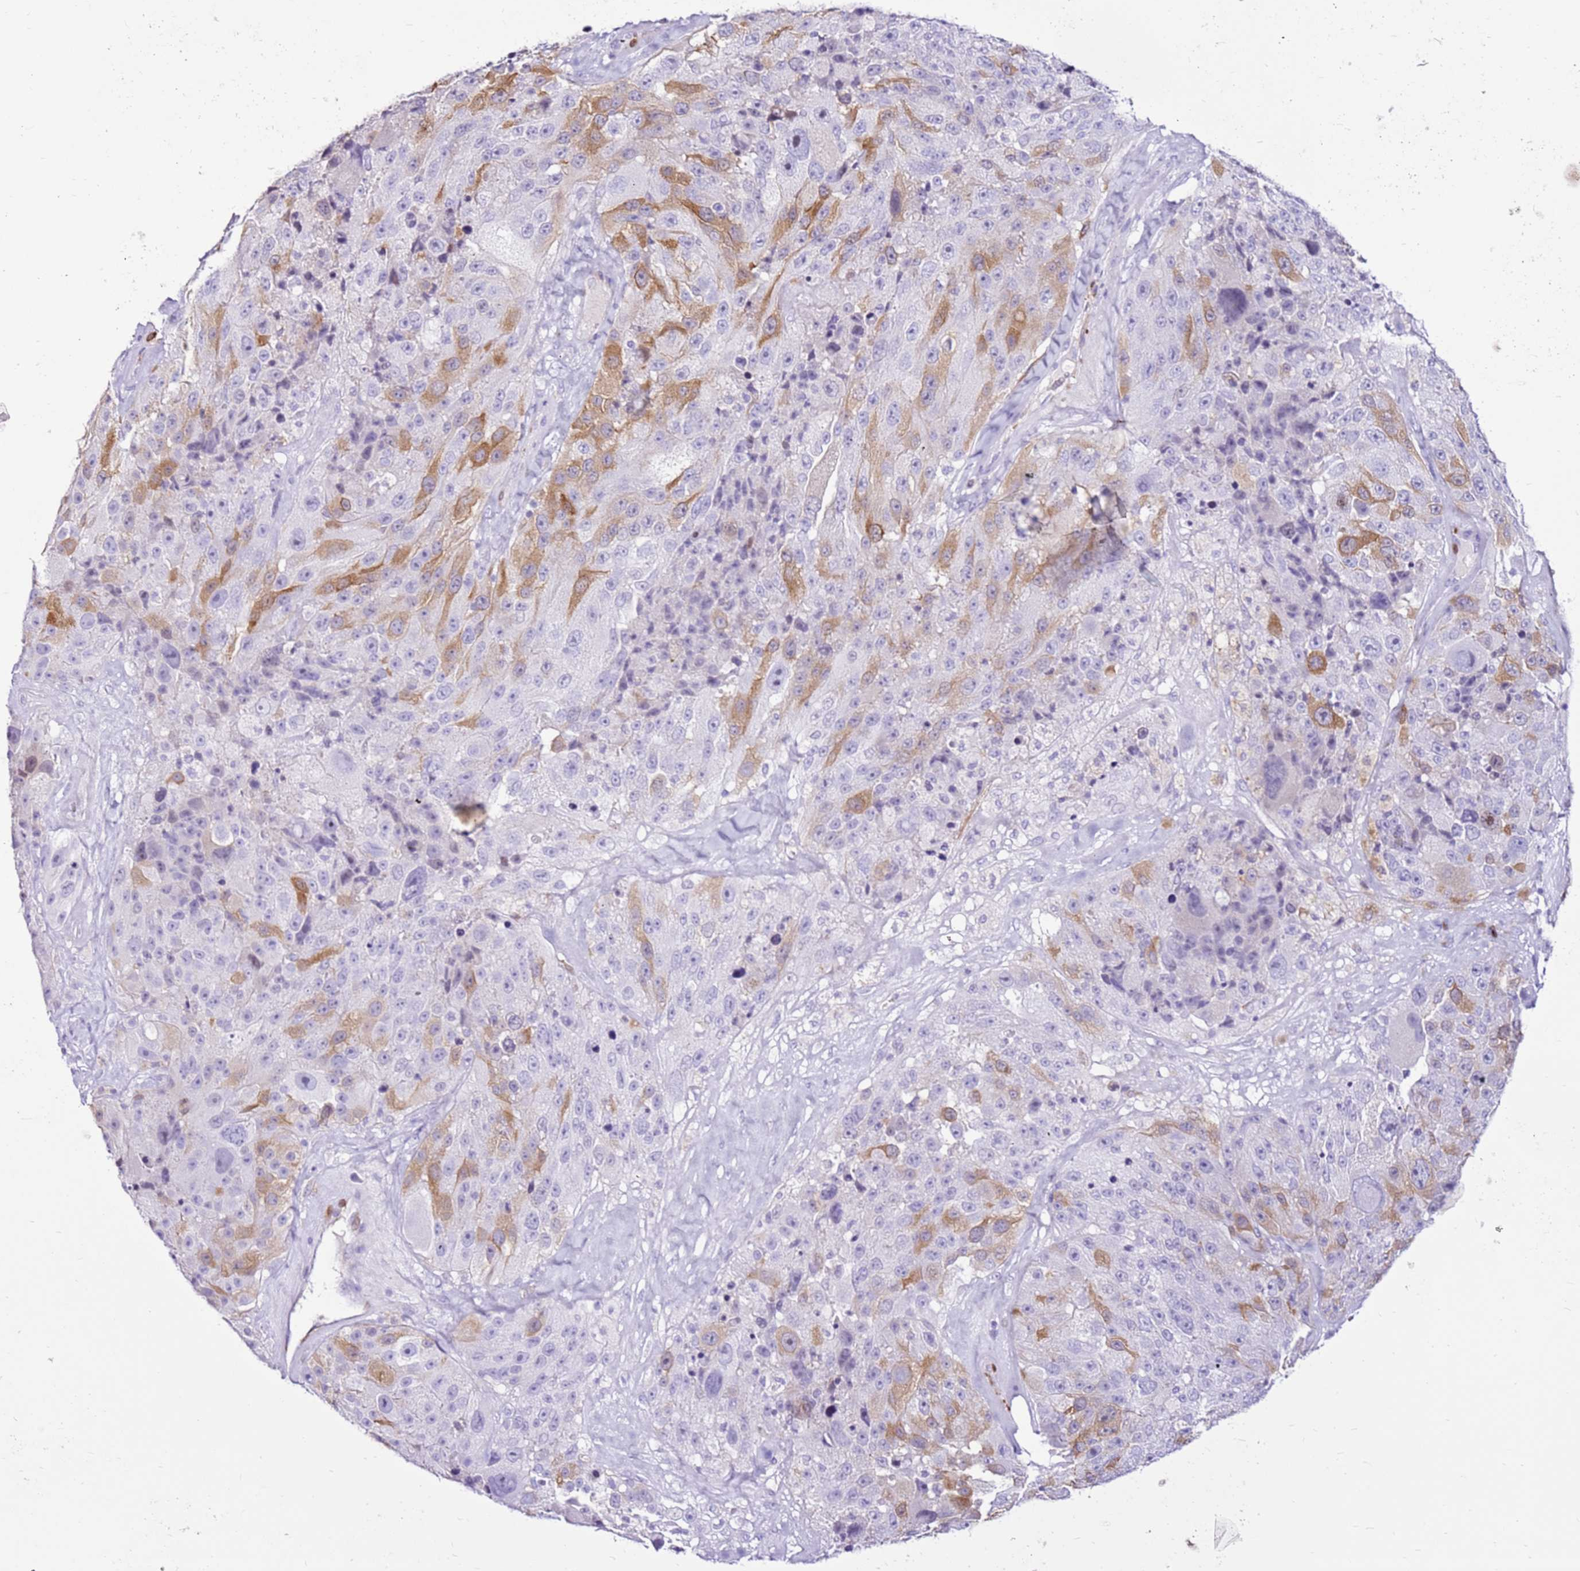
{"staining": {"intensity": "moderate", "quantity": "<25%", "location": "cytoplasmic/membranous"}, "tissue": "melanoma", "cell_type": "Tumor cells", "image_type": "cancer", "snomed": [{"axis": "morphology", "description": "Malignant melanoma, Metastatic site"}, {"axis": "topography", "description": "Lymph node"}], "caption": "Melanoma stained with a brown dye exhibits moderate cytoplasmic/membranous positive expression in about <25% of tumor cells.", "gene": "SPC25", "patient": {"sex": "male", "age": 62}}